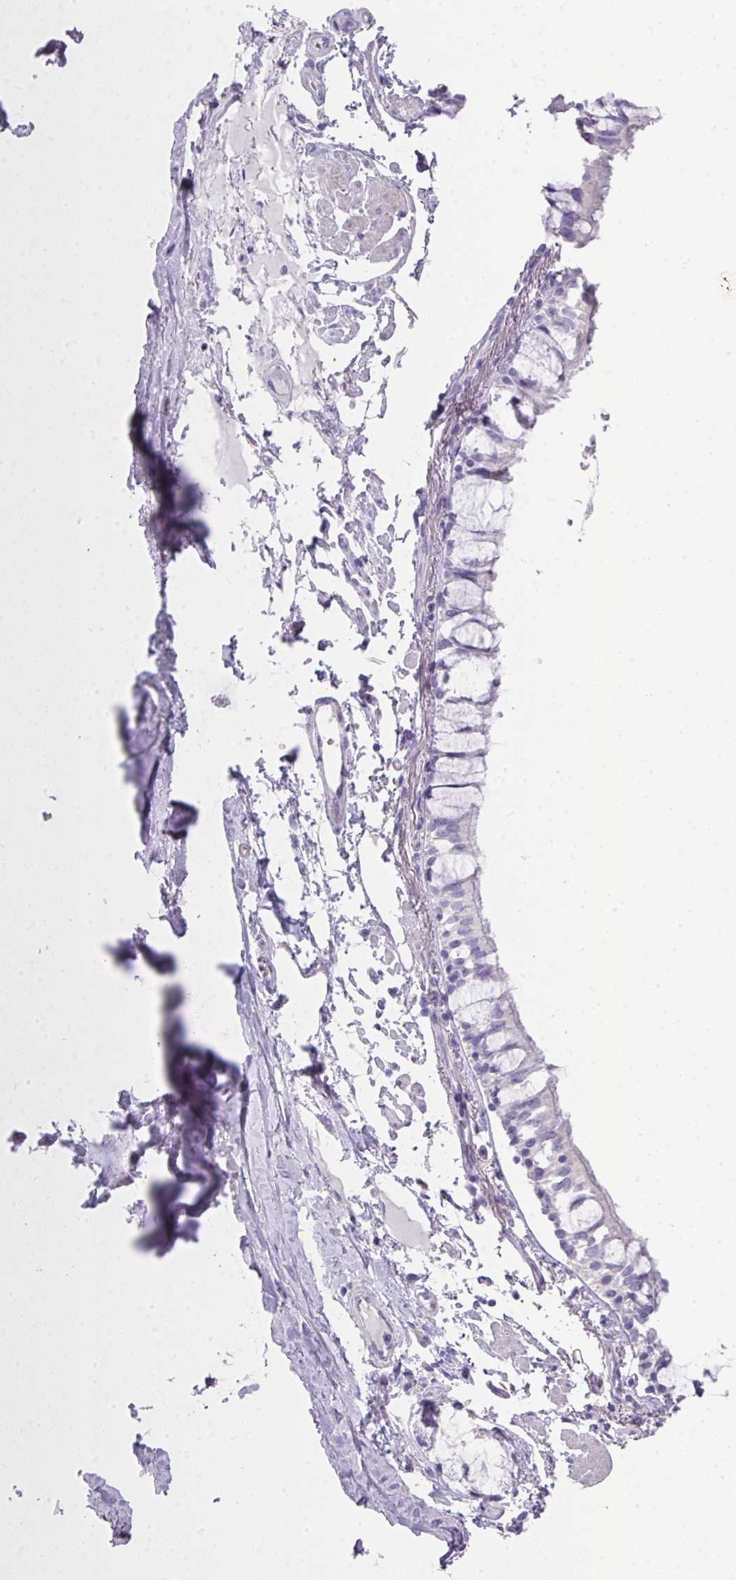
{"staining": {"intensity": "negative", "quantity": "none", "location": "none"}, "tissue": "bronchus", "cell_type": "Respiratory epithelial cells", "image_type": "normal", "snomed": [{"axis": "morphology", "description": "Normal tissue, NOS"}, {"axis": "topography", "description": "Bronchus"}], "caption": "High magnification brightfield microscopy of normal bronchus stained with DAB (3,3'-diaminobenzidine) (brown) and counterstained with hematoxylin (blue): respiratory epithelial cells show no significant expression.", "gene": "GLI4", "patient": {"sex": "male", "age": 70}}